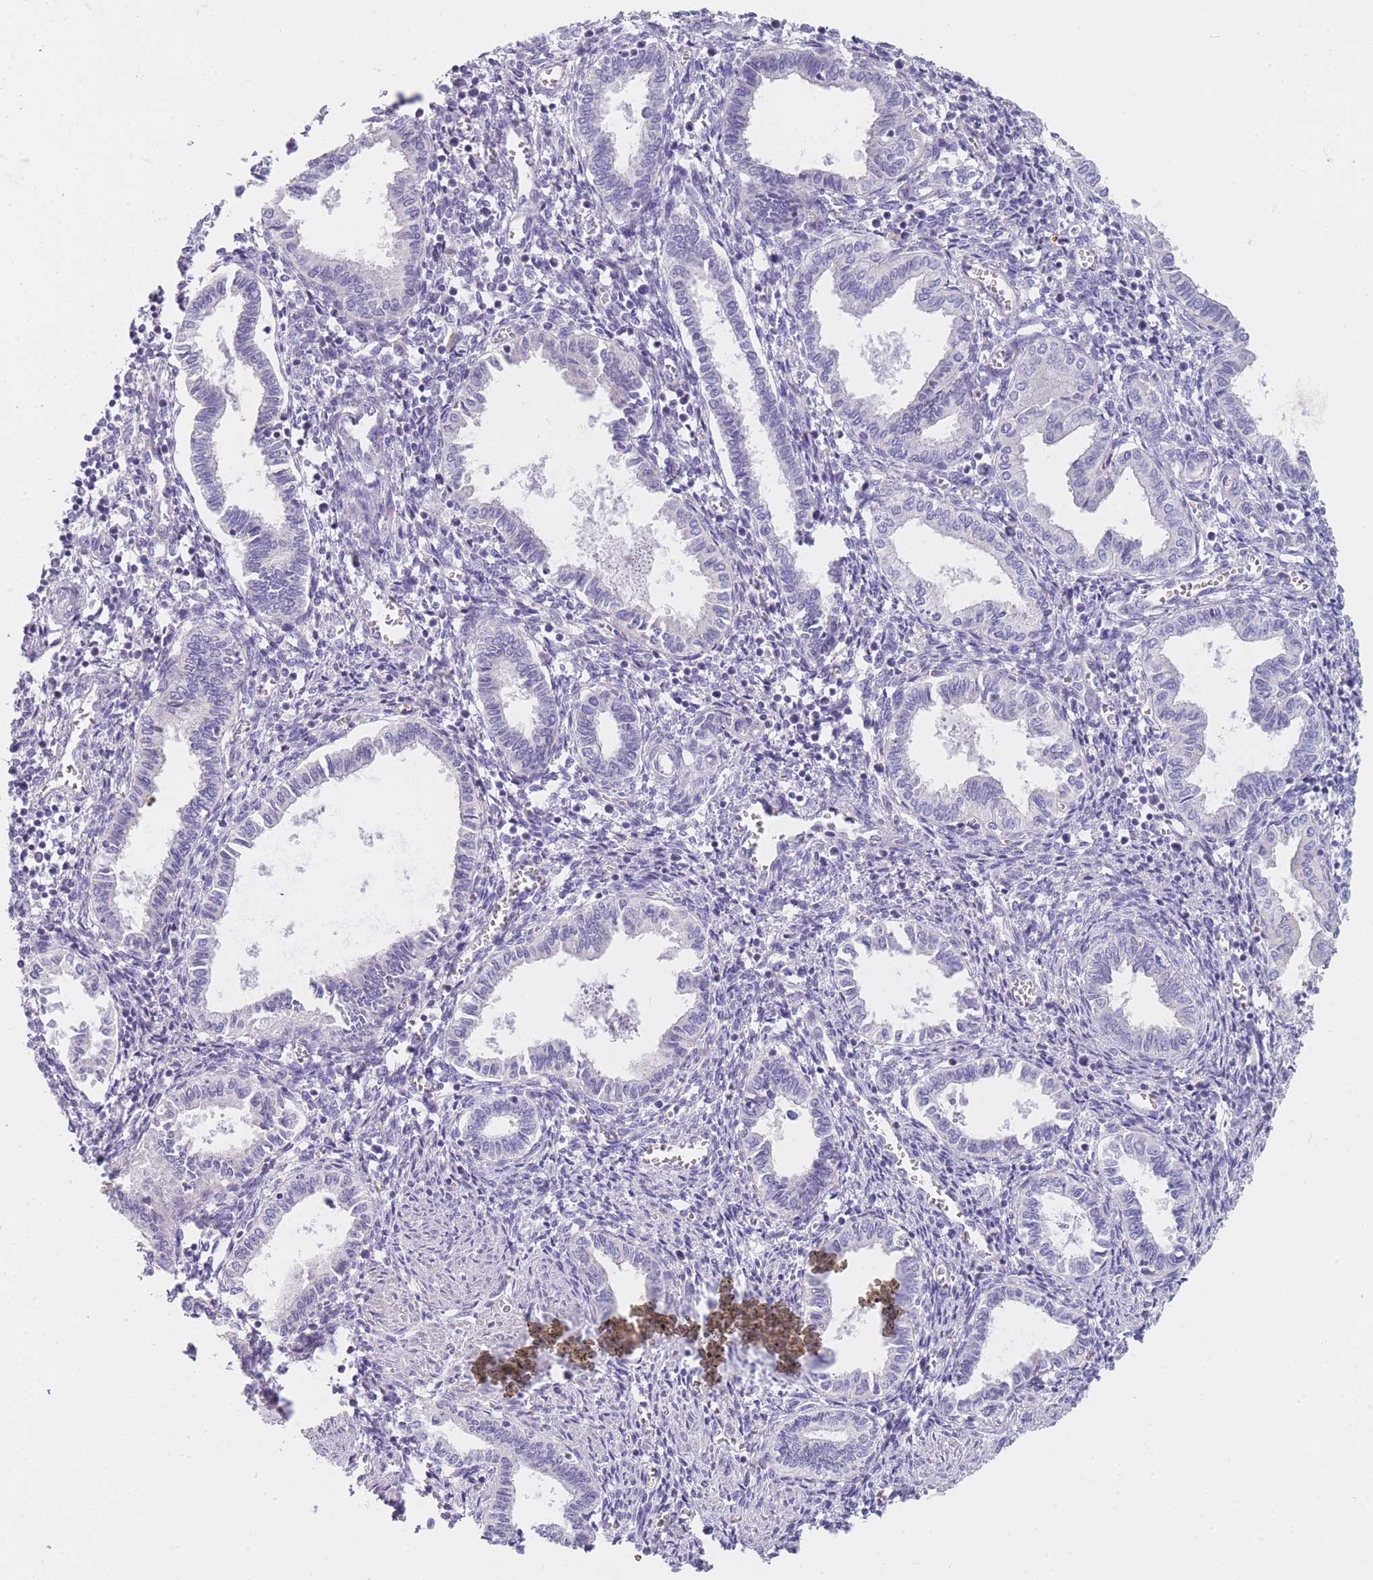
{"staining": {"intensity": "negative", "quantity": "none", "location": "none"}, "tissue": "endometrium", "cell_type": "Cells in endometrial stroma", "image_type": "normal", "snomed": [{"axis": "morphology", "description": "Normal tissue, NOS"}, {"axis": "topography", "description": "Endometrium"}], "caption": "Immunohistochemistry image of unremarkable human endometrium stained for a protein (brown), which reveals no staining in cells in endometrial stroma. (DAB immunohistochemistry (IHC), high magnification).", "gene": "MRPS14", "patient": {"sex": "female", "age": 37}}